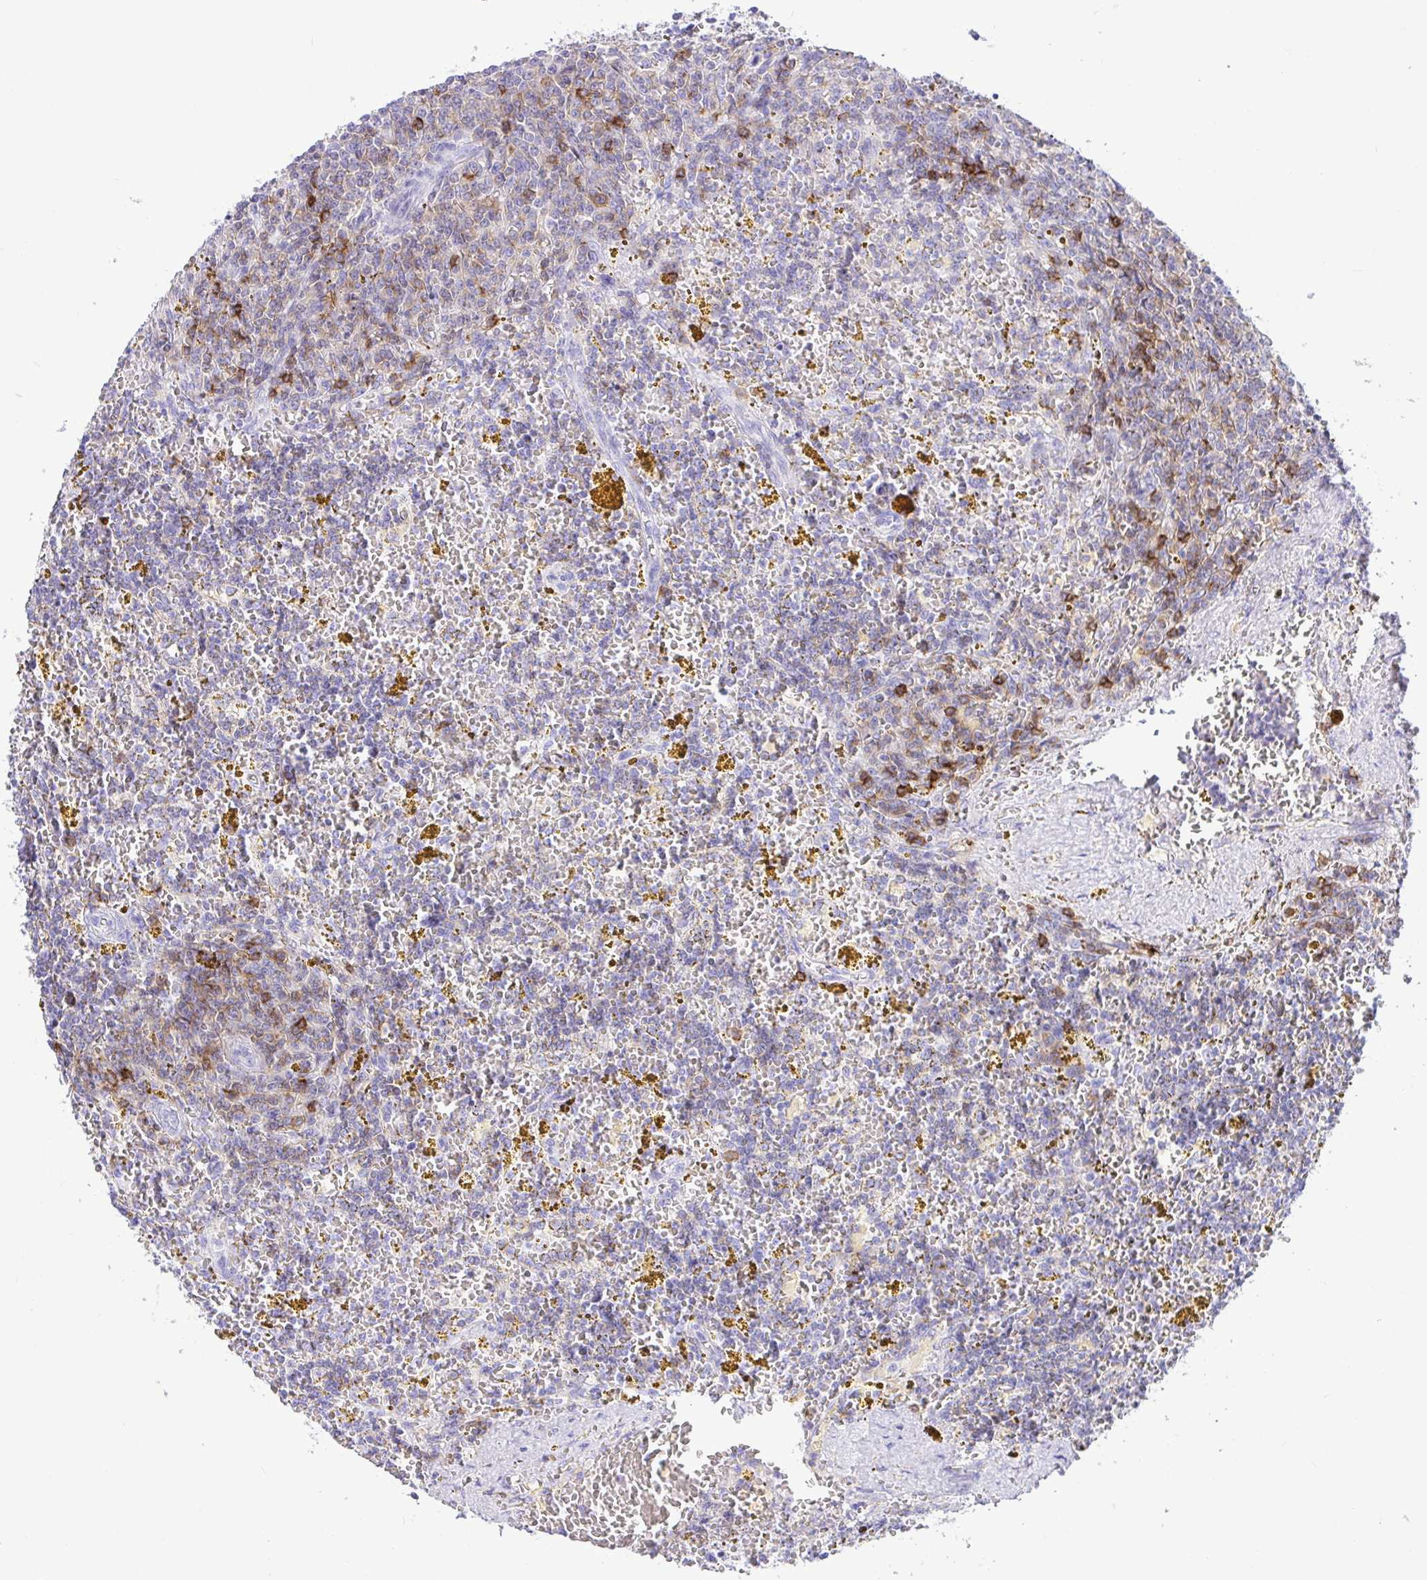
{"staining": {"intensity": "weak", "quantity": "<25%", "location": "cytoplasmic/membranous"}, "tissue": "lymphoma", "cell_type": "Tumor cells", "image_type": "cancer", "snomed": [{"axis": "morphology", "description": "Malignant lymphoma, non-Hodgkin's type, Low grade"}, {"axis": "topography", "description": "Spleen"}, {"axis": "topography", "description": "Lymph node"}], "caption": "Malignant lymphoma, non-Hodgkin's type (low-grade) stained for a protein using immunohistochemistry (IHC) displays no expression tumor cells.", "gene": "CD5", "patient": {"sex": "female", "age": 66}}